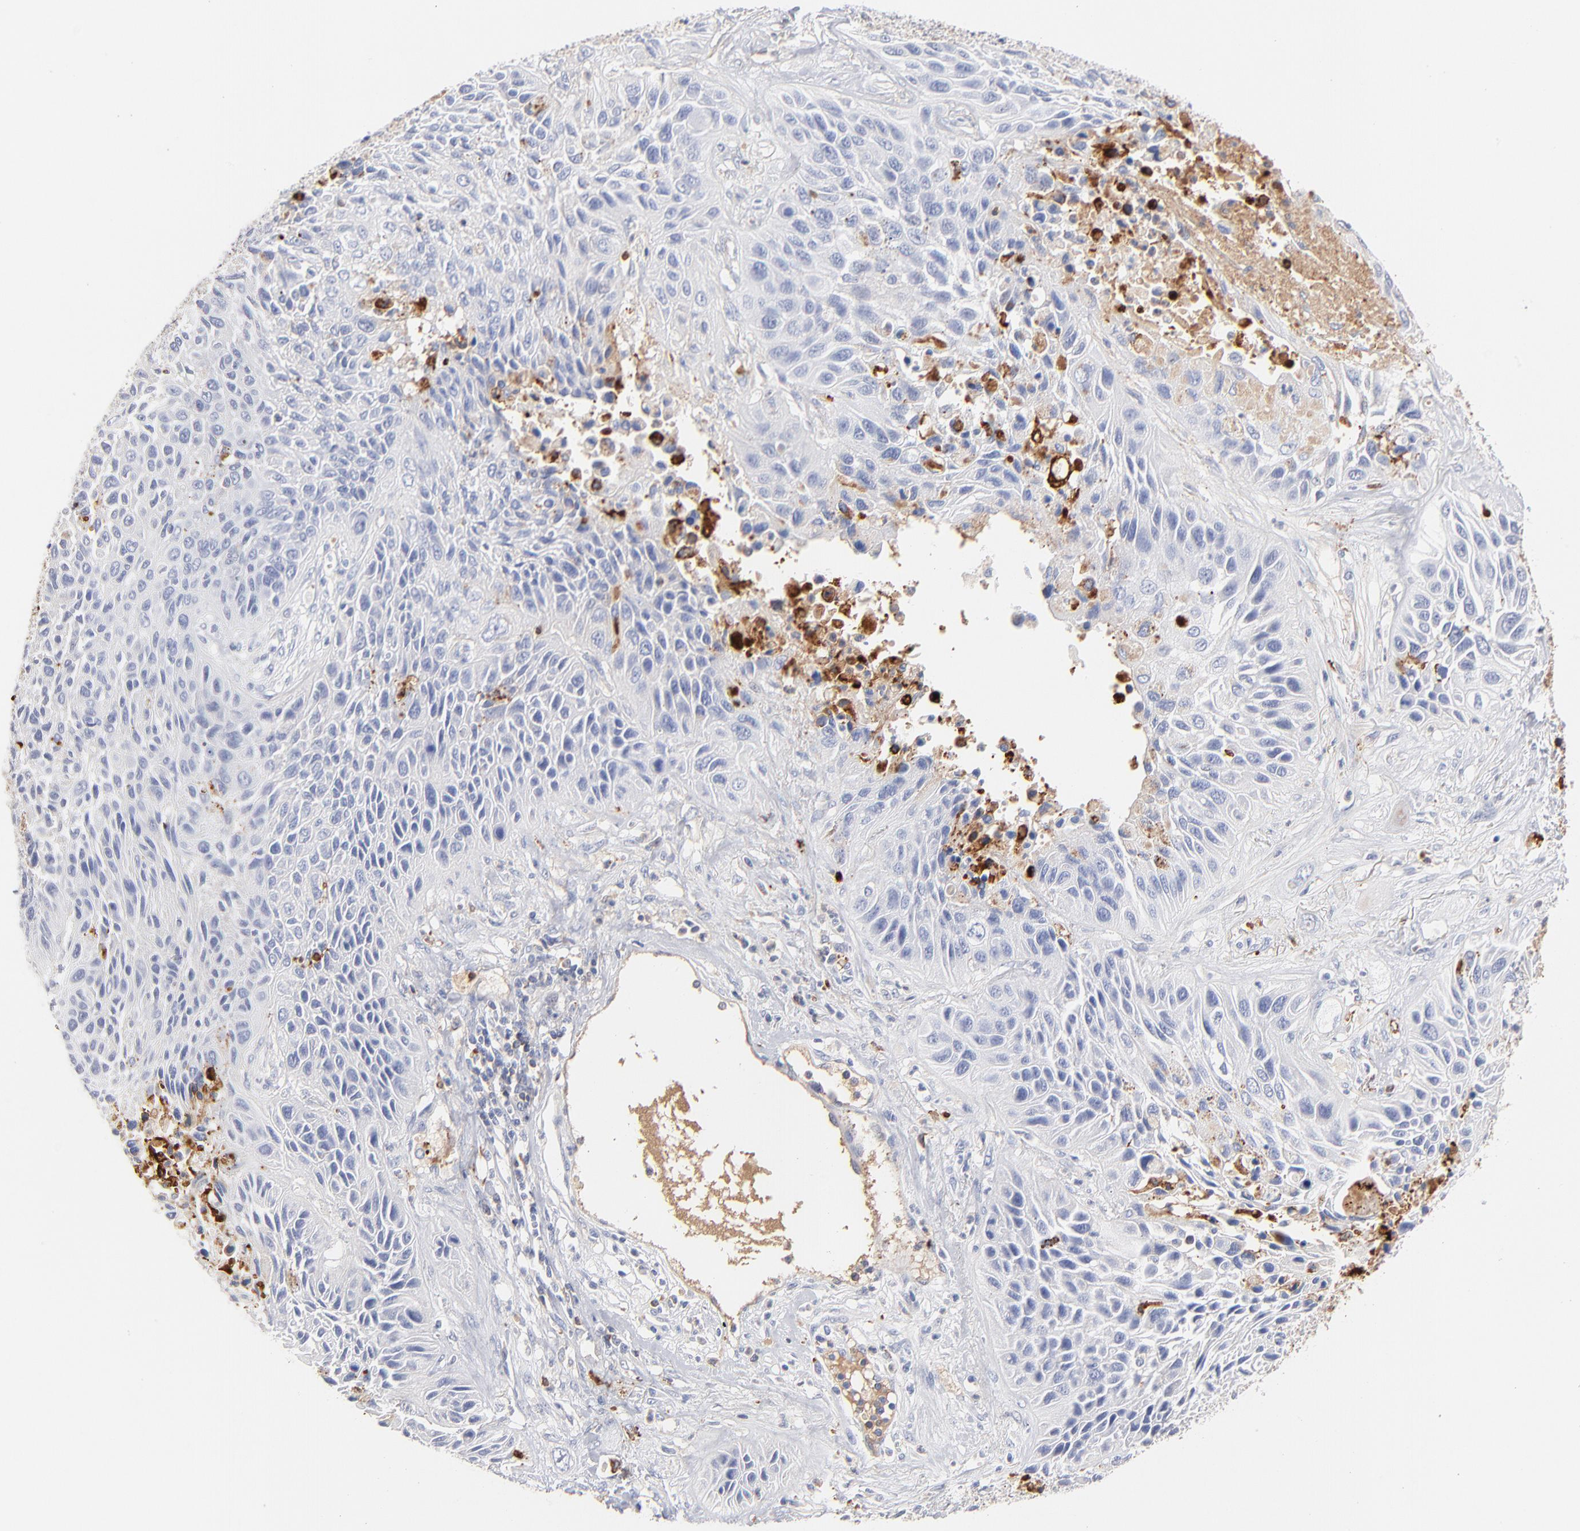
{"staining": {"intensity": "negative", "quantity": "none", "location": "none"}, "tissue": "lung cancer", "cell_type": "Tumor cells", "image_type": "cancer", "snomed": [{"axis": "morphology", "description": "Squamous cell carcinoma, NOS"}, {"axis": "topography", "description": "Lung"}], "caption": "Lung cancer (squamous cell carcinoma) stained for a protein using immunohistochemistry (IHC) exhibits no expression tumor cells.", "gene": "APOH", "patient": {"sex": "female", "age": 76}}